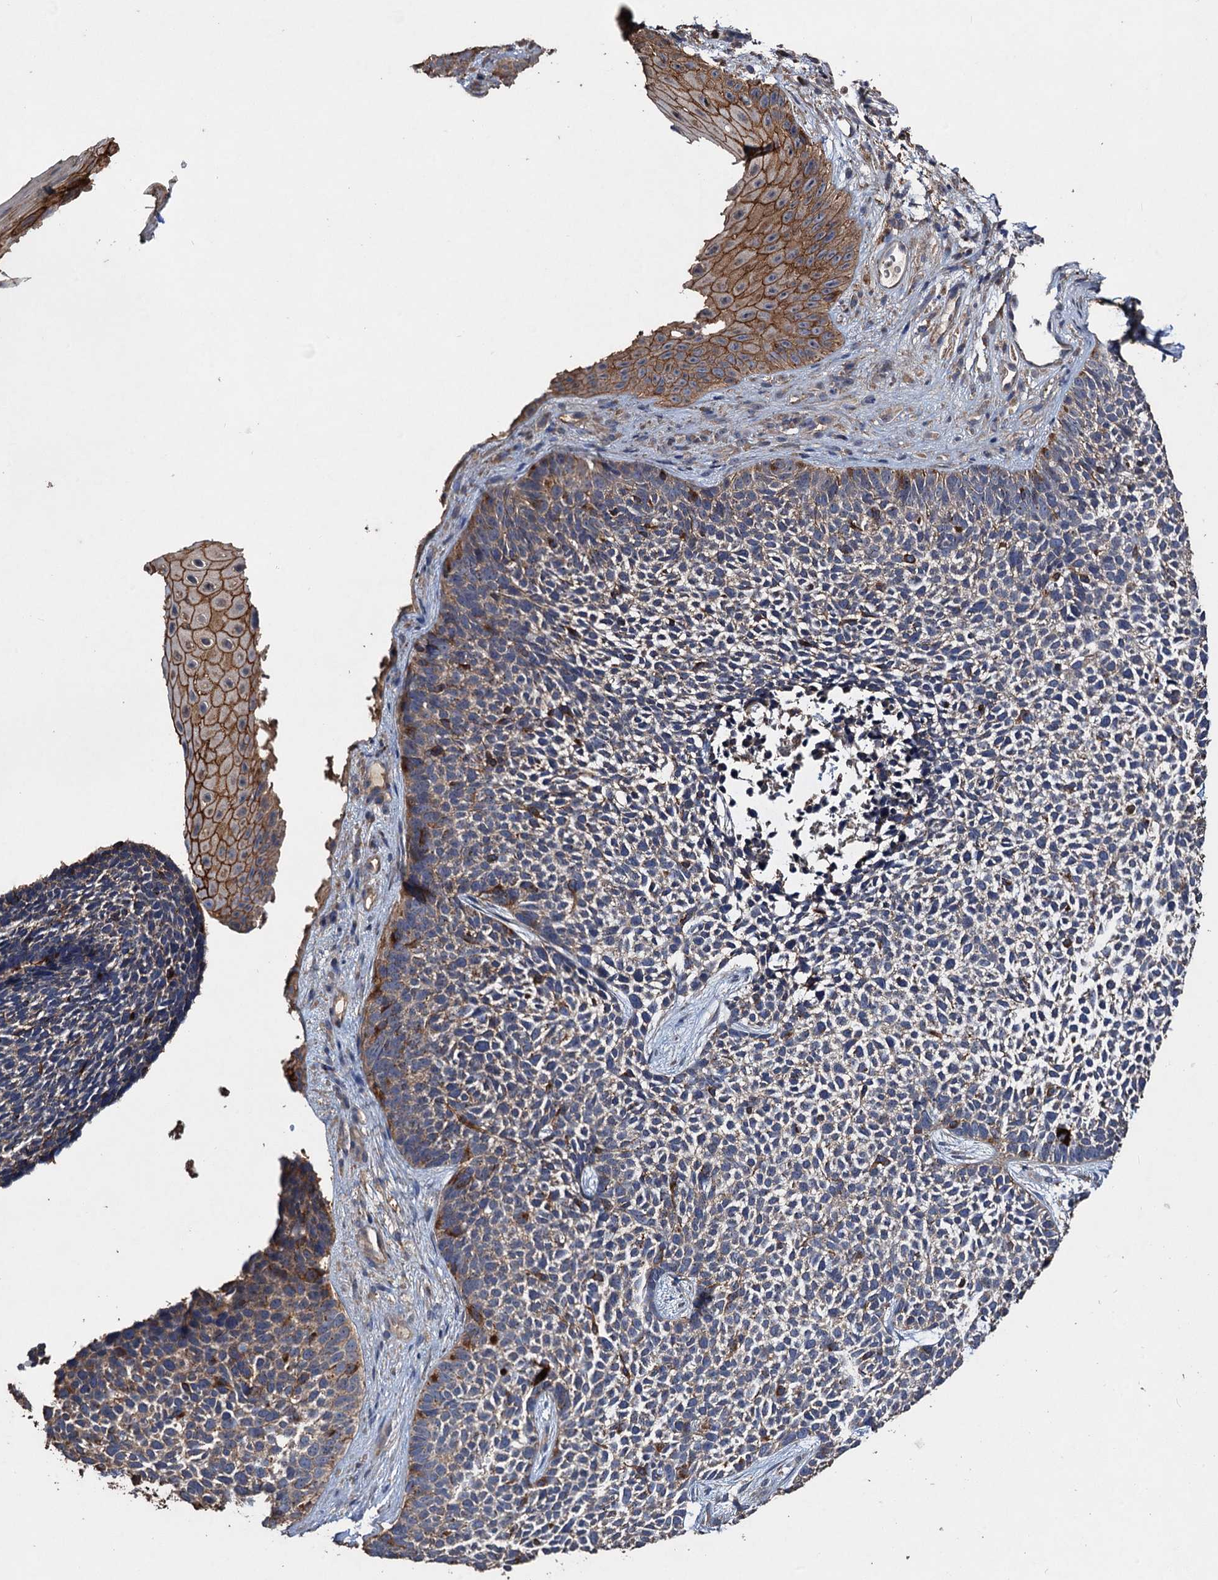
{"staining": {"intensity": "weak", "quantity": "25%-75%", "location": "cytoplasmic/membranous"}, "tissue": "skin cancer", "cell_type": "Tumor cells", "image_type": "cancer", "snomed": [{"axis": "morphology", "description": "Basal cell carcinoma"}, {"axis": "topography", "description": "Skin"}], "caption": "Tumor cells reveal weak cytoplasmic/membranous expression in about 25%-75% of cells in skin cancer.", "gene": "SCUBE3", "patient": {"sex": "female", "age": 84}}